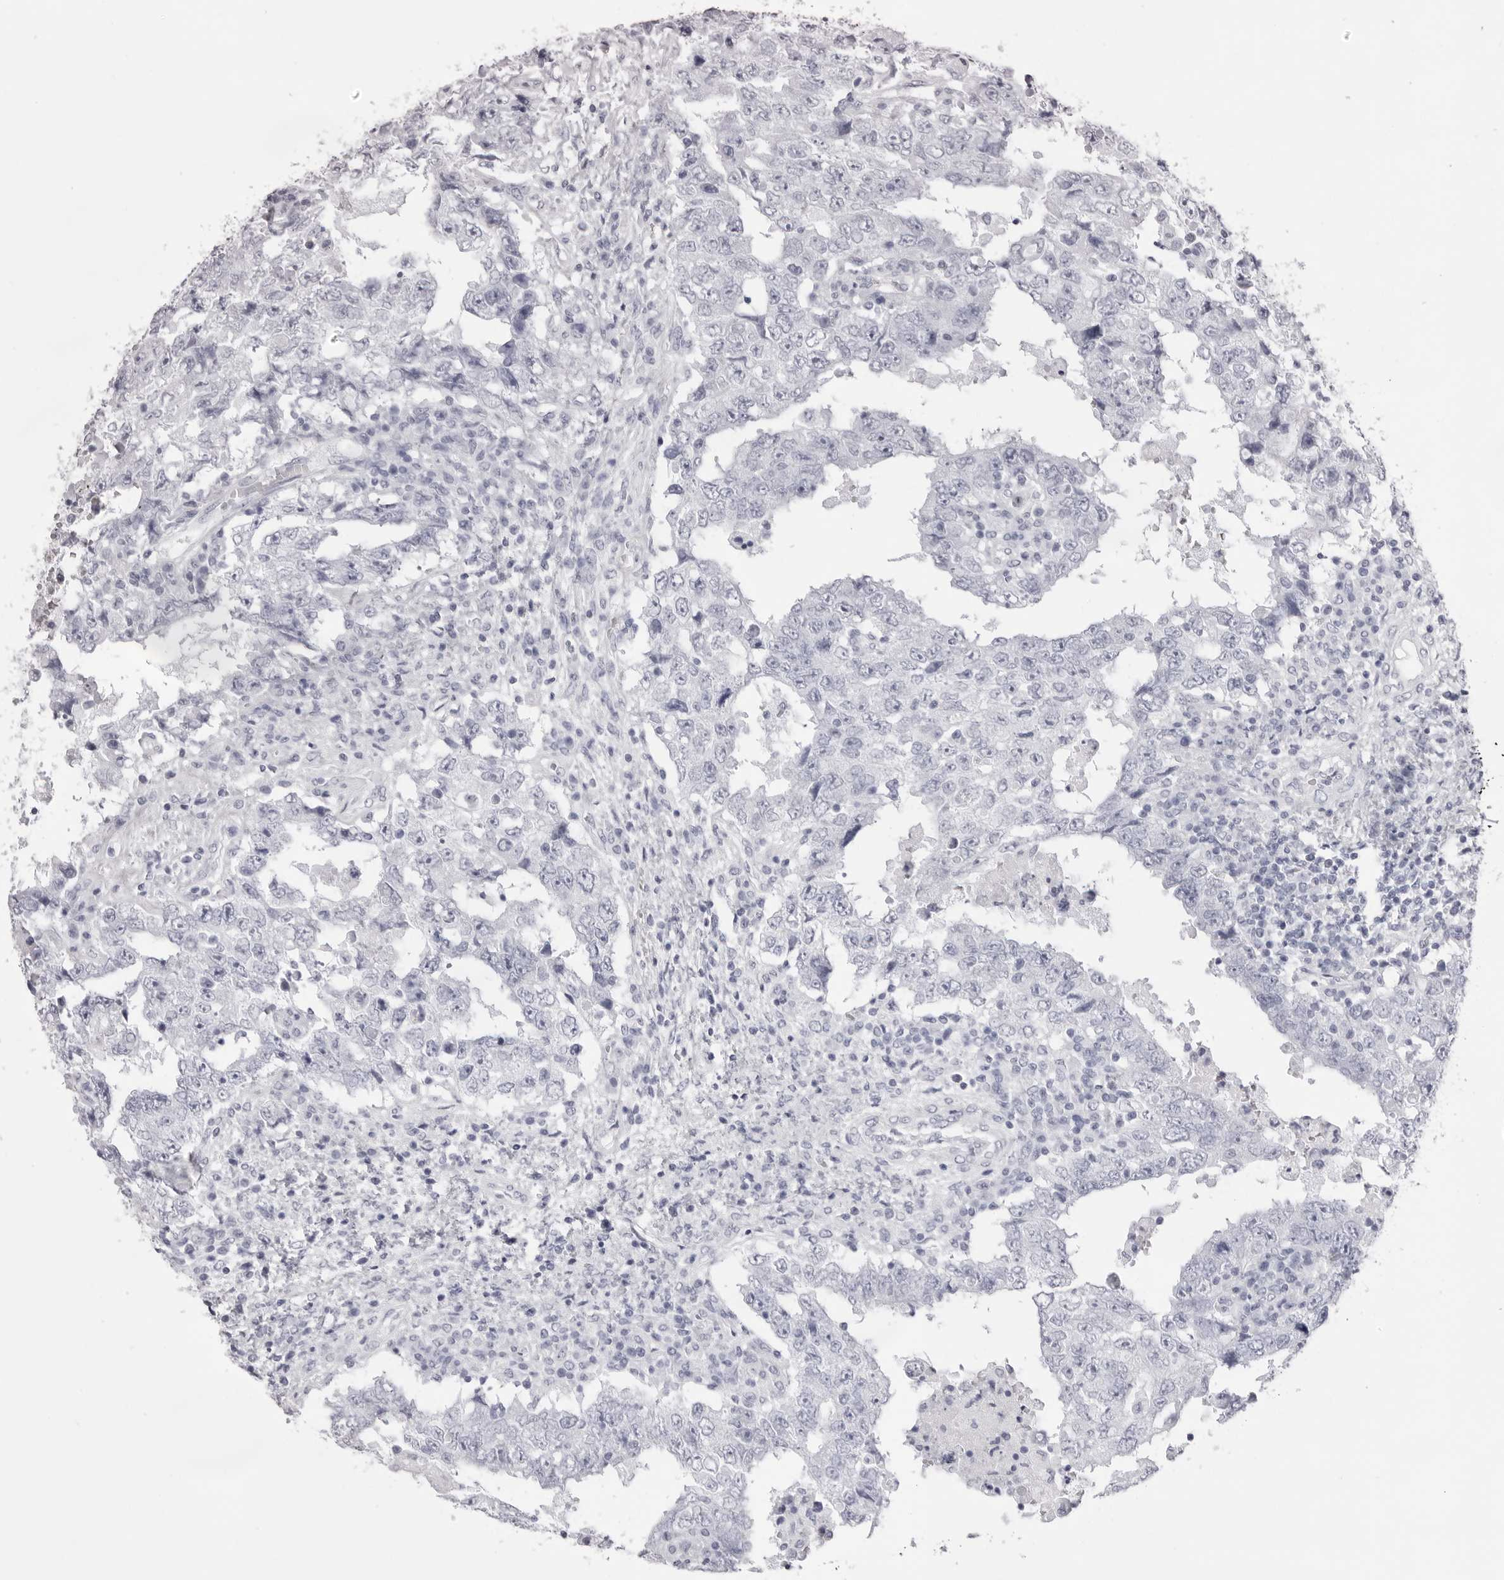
{"staining": {"intensity": "negative", "quantity": "none", "location": "none"}, "tissue": "testis cancer", "cell_type": "Tumor cells", "image_type": "cancer", "snomed": [{"axis": "morphology", "description": "Carcinoma, Embryonal, NOS"}, {"axis": "topography", "description": "Testis"}], "caption": "Human embryonal carcinoma (testis) stained for a protein using immunohistochemistry exhibits no staining in tumor cells.", "gene": "SPTA1", "patient": {"sex": "male", "age": 26}}